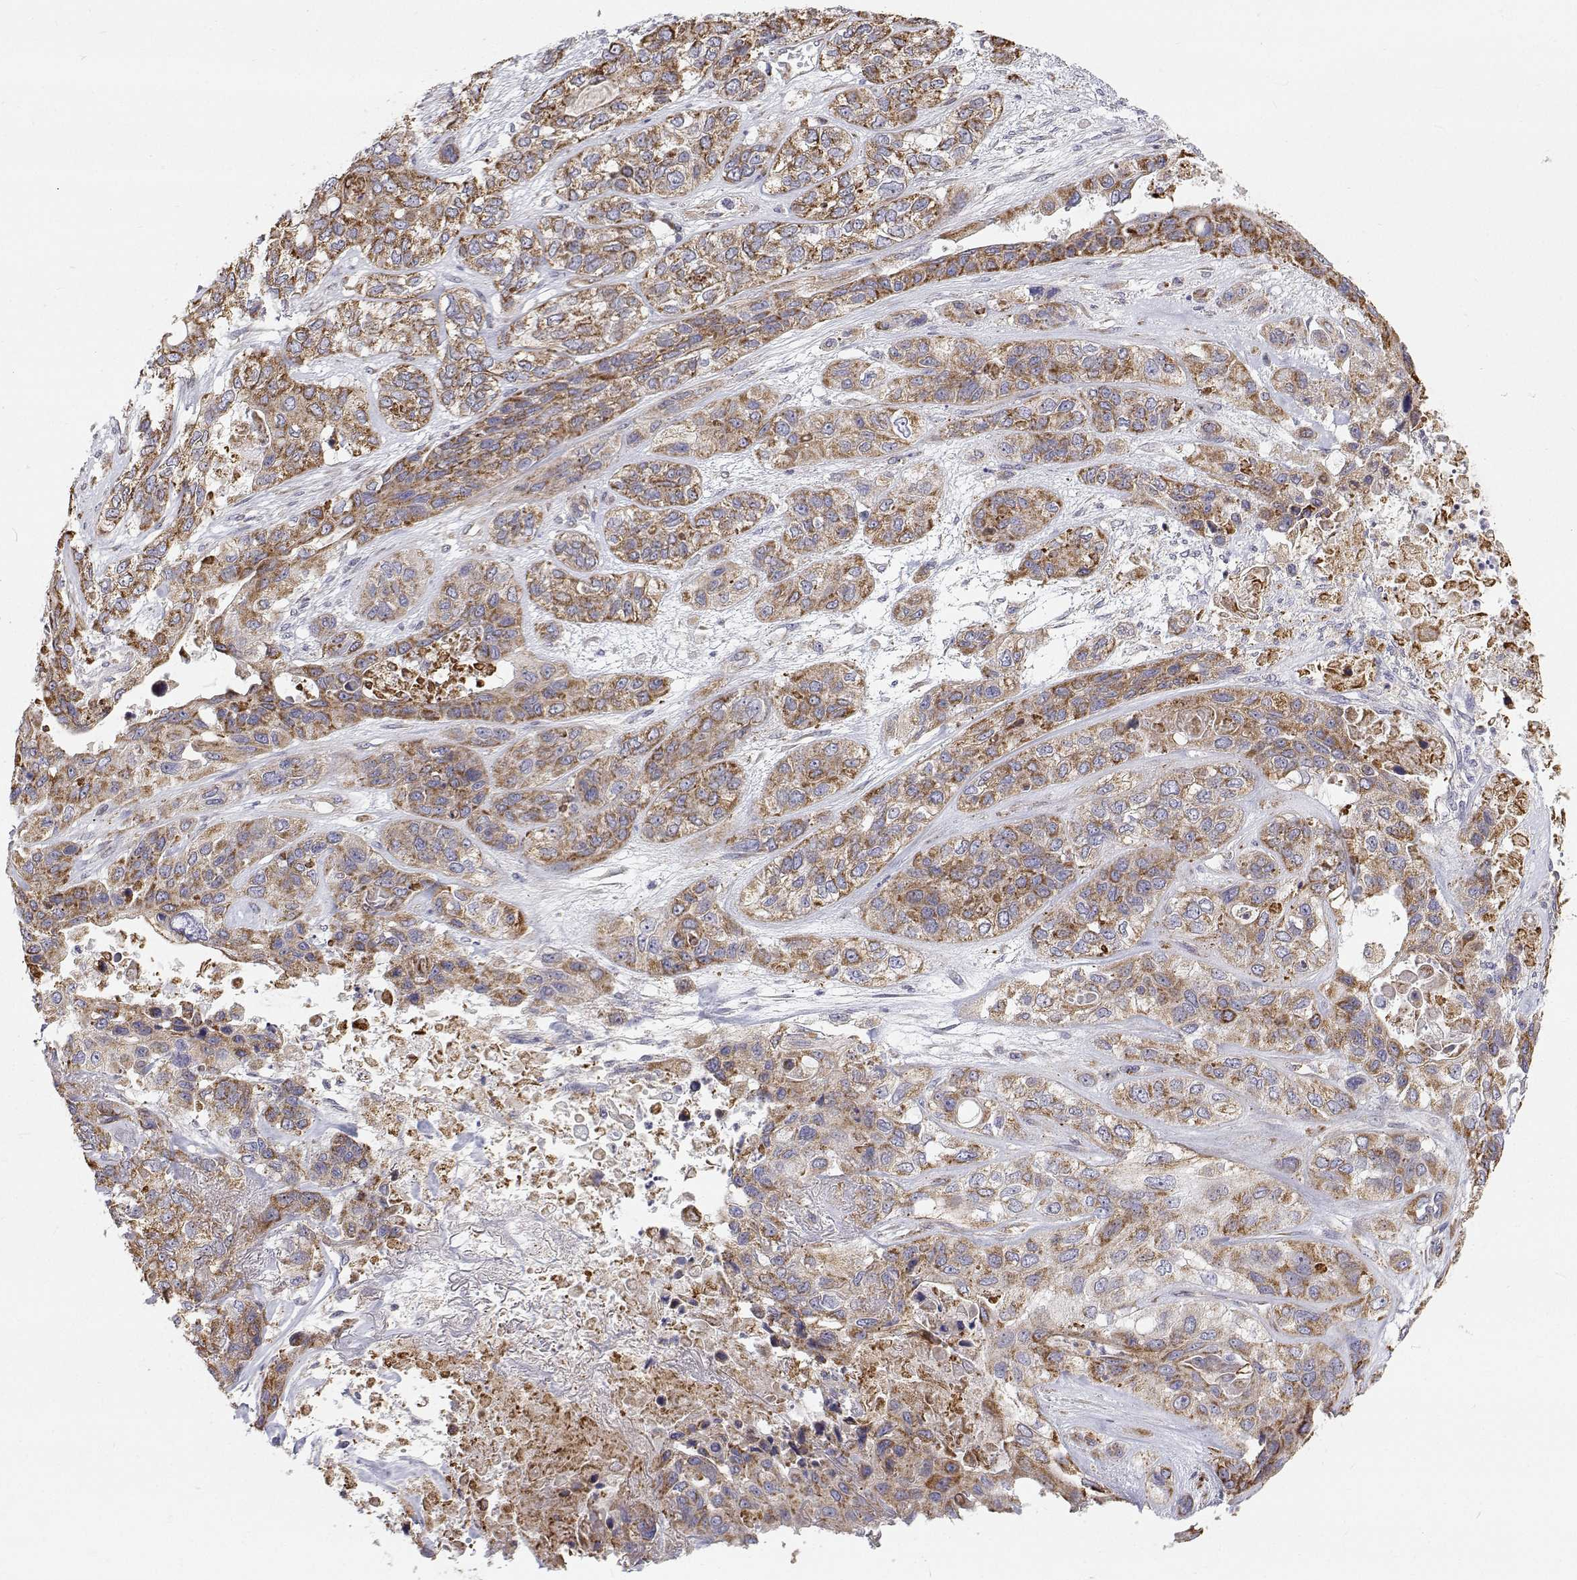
{"staining": {"intensity": "moderate", "quantity": ">75%", "location": "cytoplasmic/membranous"}, "tissue": "lung cancer", "cell_type": "Tumor cells", "image_type": "cancer", "snomed": [{"axis": "morphology", "description": "Squamous cell carcinoma, NOS"}, {"axis": "topography", "description": "Lung"}], "caption": "The micrograph demonstrates immunohistochemical staining of lung cancer (squamous cell carcinoma). There is moderate cytoplasmic/membranous positivity is appreciated in about >75% of tumor cells.", "gene": "SPICE1", "patient": {"sex": "female", "age": 70}}